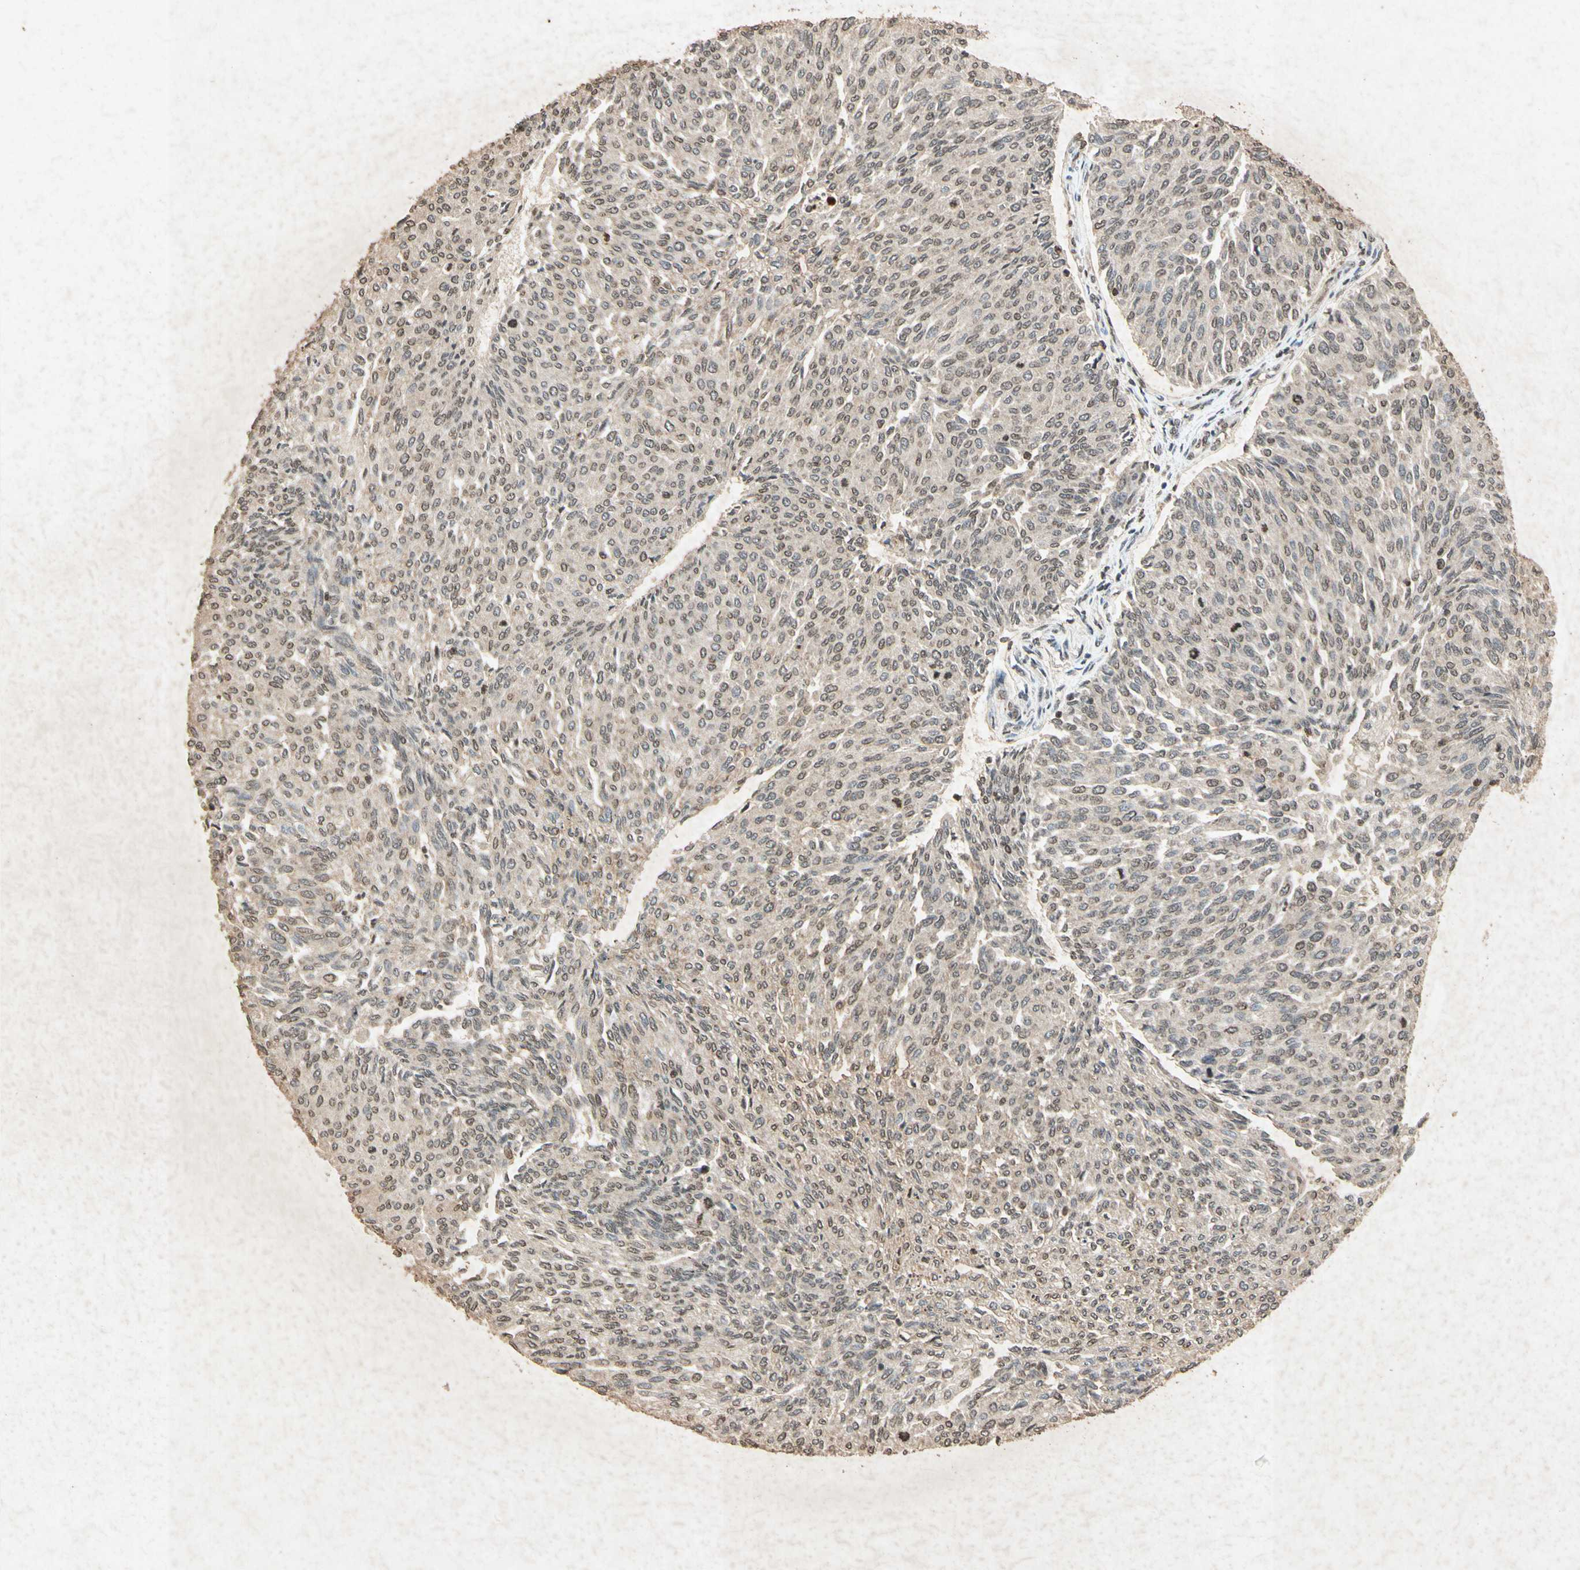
{"staining": {"intensity": "weak", "quantity": "25%-75%", "location": "cytoplasmic/membranous,nuclear"}, "tissue": "urothelial cancer", "cell_type": "Tumor cells", "image_type": "cancer", "snomed": [{"axis": "morphology", "description": "Urothelial carcinoma, Low grade"}, {"axis": "topography", "description": "Urinary bladder"}], "caption": "Immunohistochemistry image of urothelial carcinoma (low-grade) stained for a protein (brown), which exhibits low levels of weak cytoplasmic/membranous and nuclear expression in about 25%-75% of tumor cells.", "gene": "MSRB1", "patient": {"sex": "female", "age": 79}}